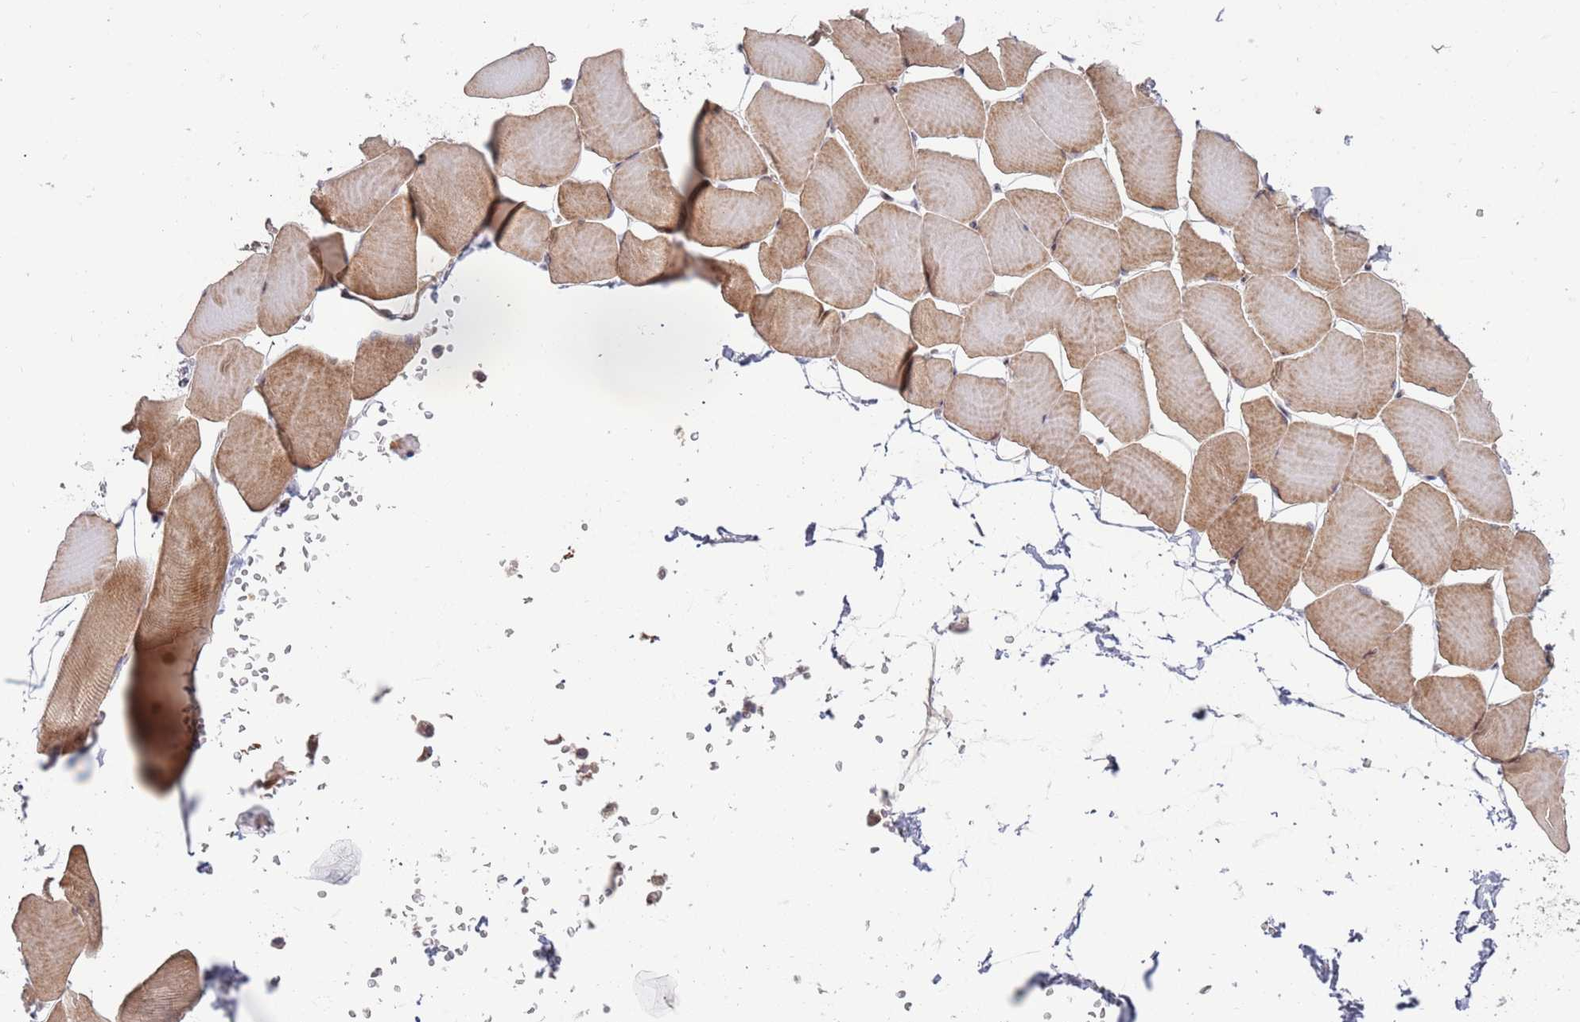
{"staining": {"intensity": "moderate", "quantity": ">75%", "location": "cytoplasmic/membranous,nuclear"}, "tissue": "skeletal muscle", "cell_type": "Myocytes", "image_type": "normal", "snomed": [{"axis": "morphology", "description": "Normal tissue, NOS"}, {"axis": "topography", "description": "Skeletal muscle"}], "caption": "Immunohistochemistry micrograph of benign skeletal muscle: skeletal muscle stained using immunohistochemistry (IHC) reveals medium levels of moderate protein expression localized specifically in the cytoplasmic/membranous,nuclear of myocytes, appearing as a cytoplasmic/membranous,nuclear brown color.", "gene": "SYNDIG1L", "patient": {"sex": "male", "age": 25}}